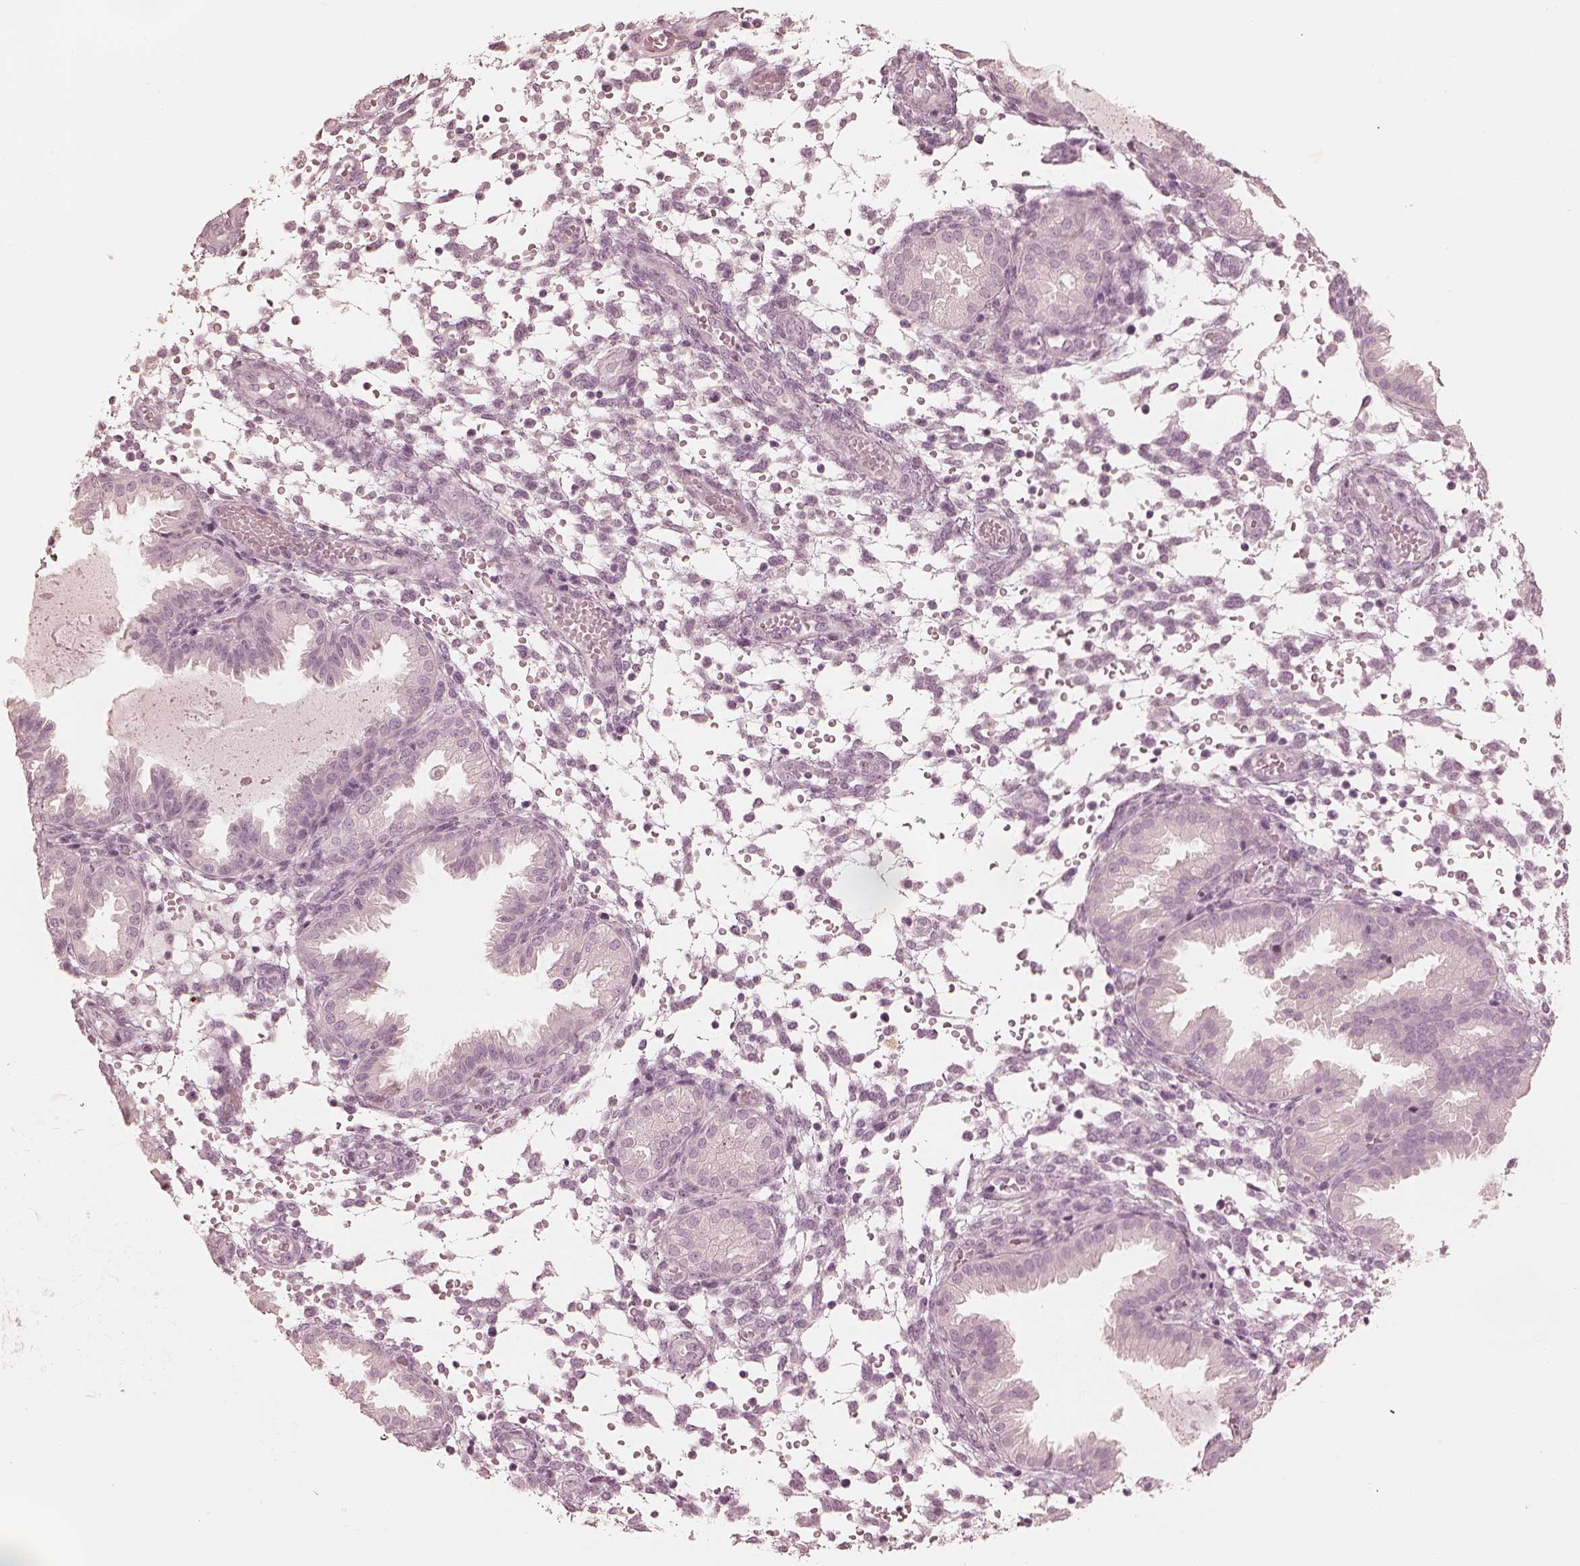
{"staining": {"intensity": "negative", "quantity": "none", "location": "none"}, "tissue": "endometrium", "cell_type": "Cells in endometrial stroma", "image_type": "normal", "snomed": [{"axis": "morphology", "description": "Normal tissue, NOS"}, {"axis": "topography", "description": "Endometrium"}], "caption": "Immunohistochemistry (IHC) image of normal endometrium: human endometrium stained with DAB shows no significant protein expression in cells in endometrial stroma.", "gene": "CALR3", "patient": {"sex": "female", "age": 33}}